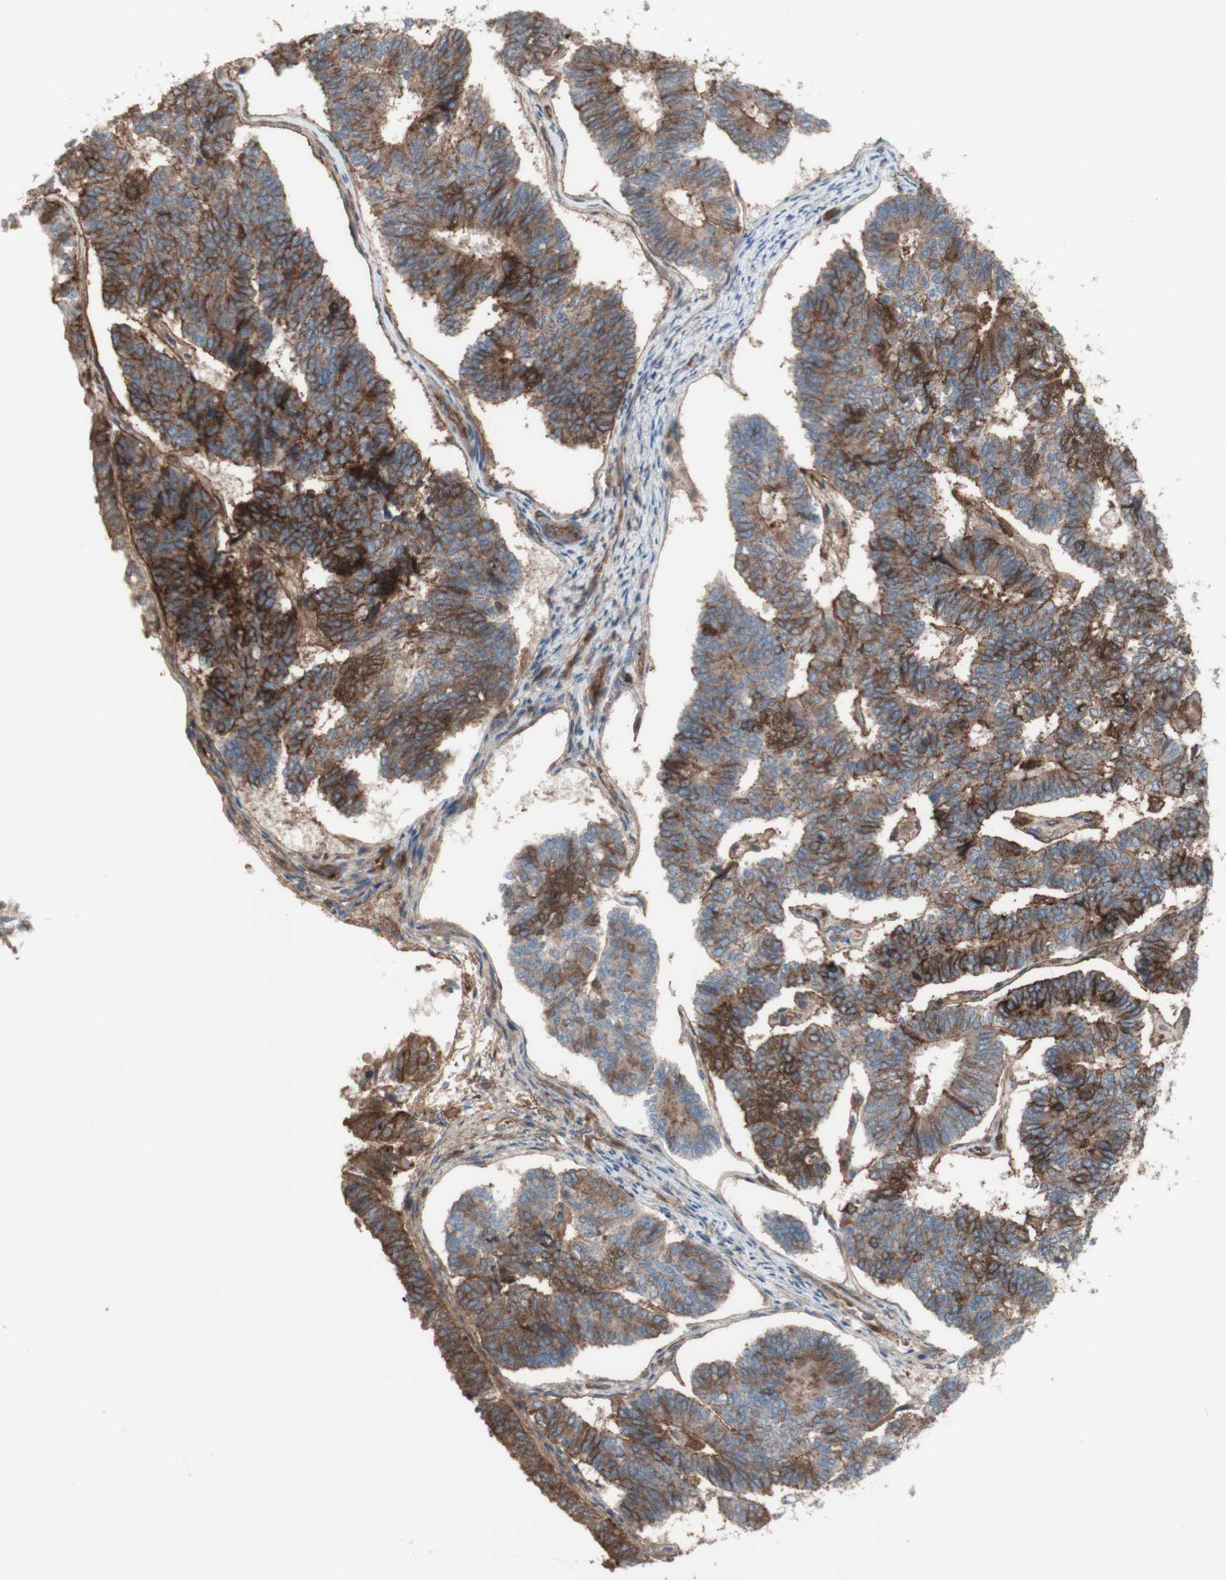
{"staining": {"intensity": "moderate", "quantity": ">75%", "location": "cytoplasmic/membranous"}, "tissue": "endometrial cancer", "cell_type": "Tumor cells", "image_type": "cancer", "snomed": [{"axis": "morphology", "description": "Adenocarcinoma, NOS"}, {"axis": "topography", "description": "Endometrium"}], "caption": "An image showing moderate cytoplasmic/membranous positivity in approximately >75% of tumor cells in endometrial adenocarcinoma, as visualized by brown immunohistochemical staining.", "gene": "CD46", "patient": {"sex": "female", "age": 70}}